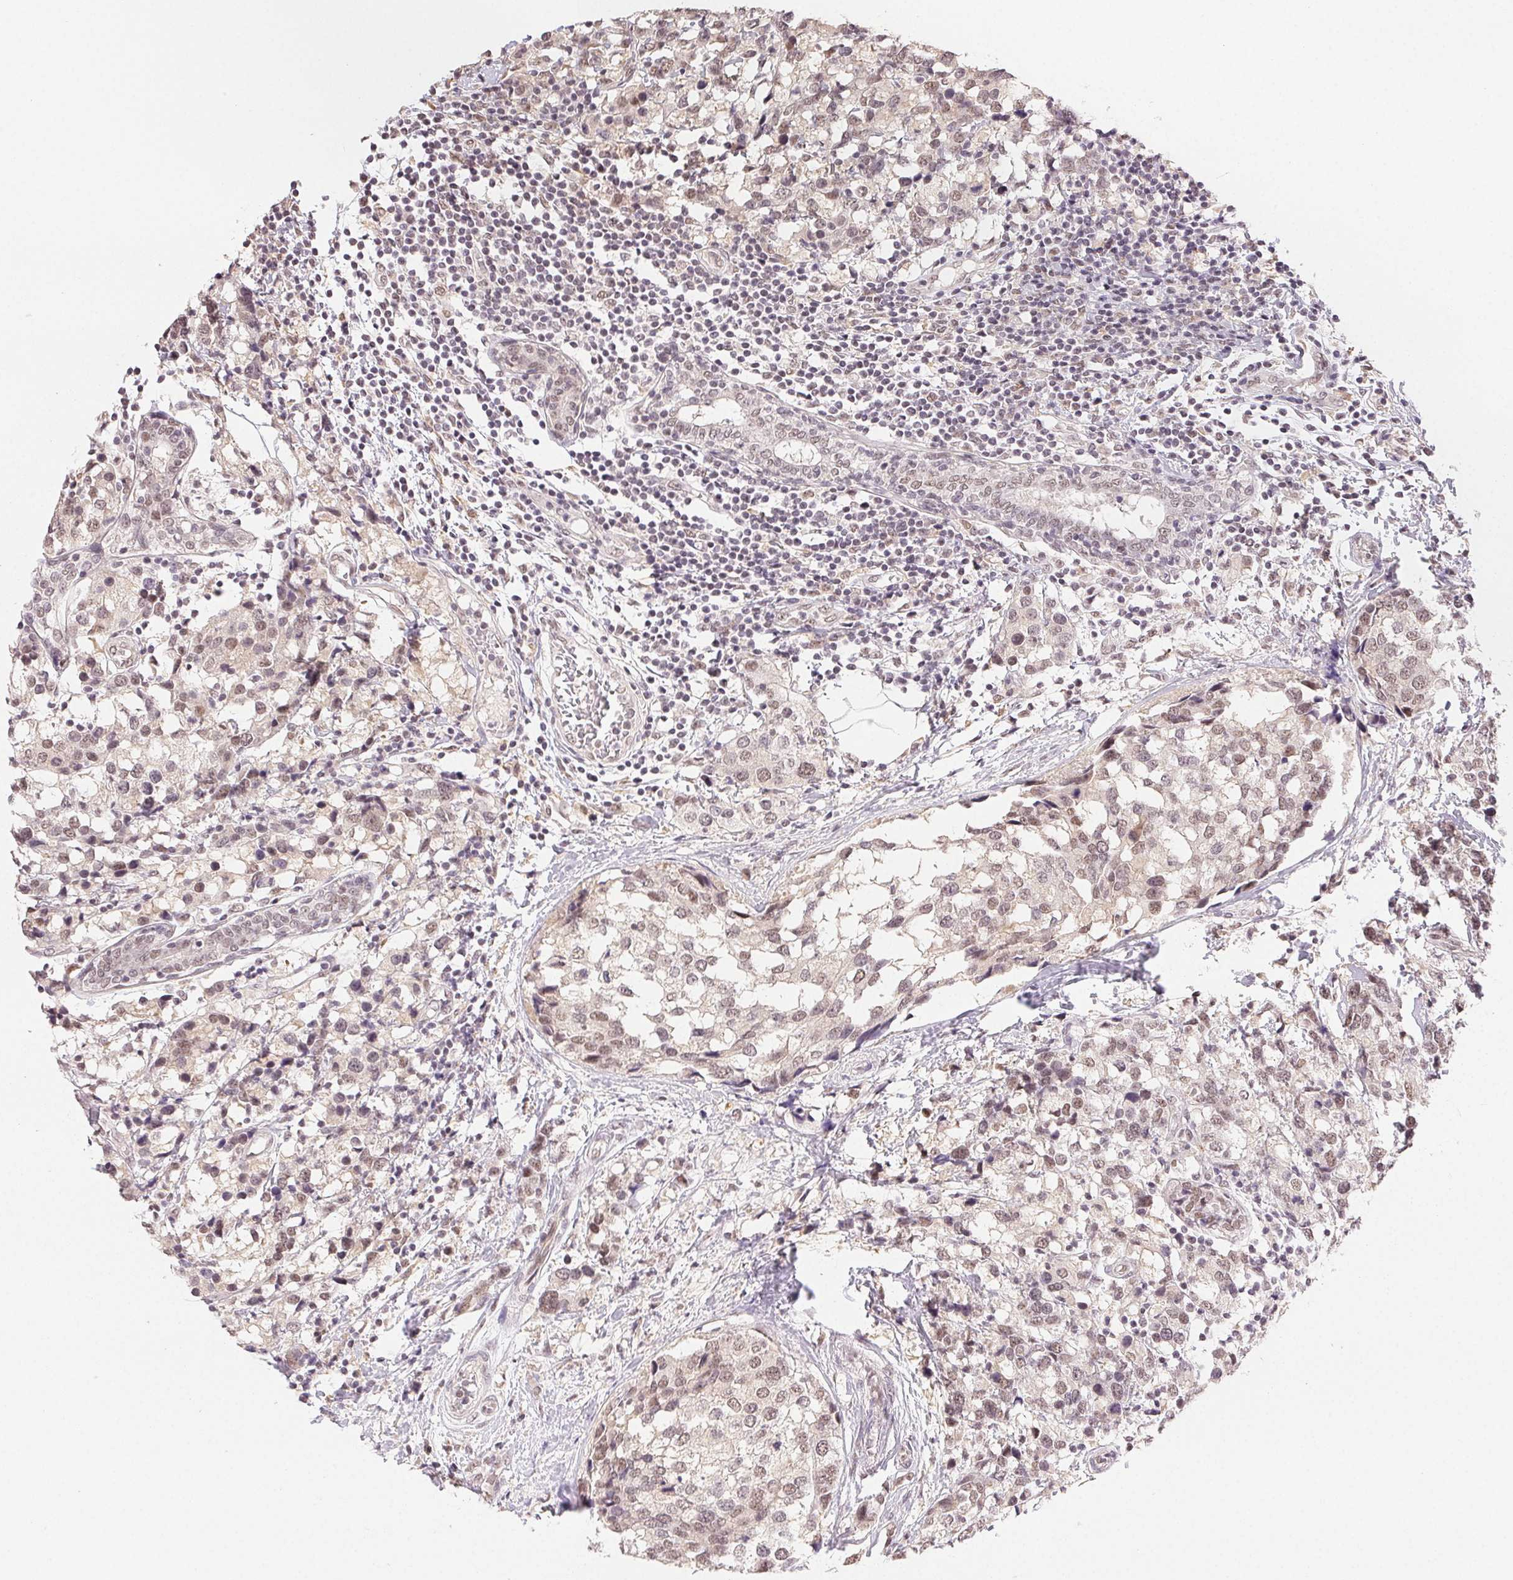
{"staining": {"intensity": "moderate", "quantity": "25%-75%", "location": "nuclear"}, "tissue": "breast cancer", "cell_type": "Tumor cells", "image_type": "cancer", "snomed": [{"axis": "morphology", "description": "Lobular carcinoma"}, {"axis": "topography", "description": "Breast"}], "caption": "The image displays staining of lobular carcinoma (breast), revealing moderate nuclear protein positivity (brown color) within tumor cells. (DAB (3,3'-diaminobenzidine) = brown stain, brightfield microscopy at high magnification).", "gene": "PRPF18", "patient": {"sex": "female", "age": 59}}